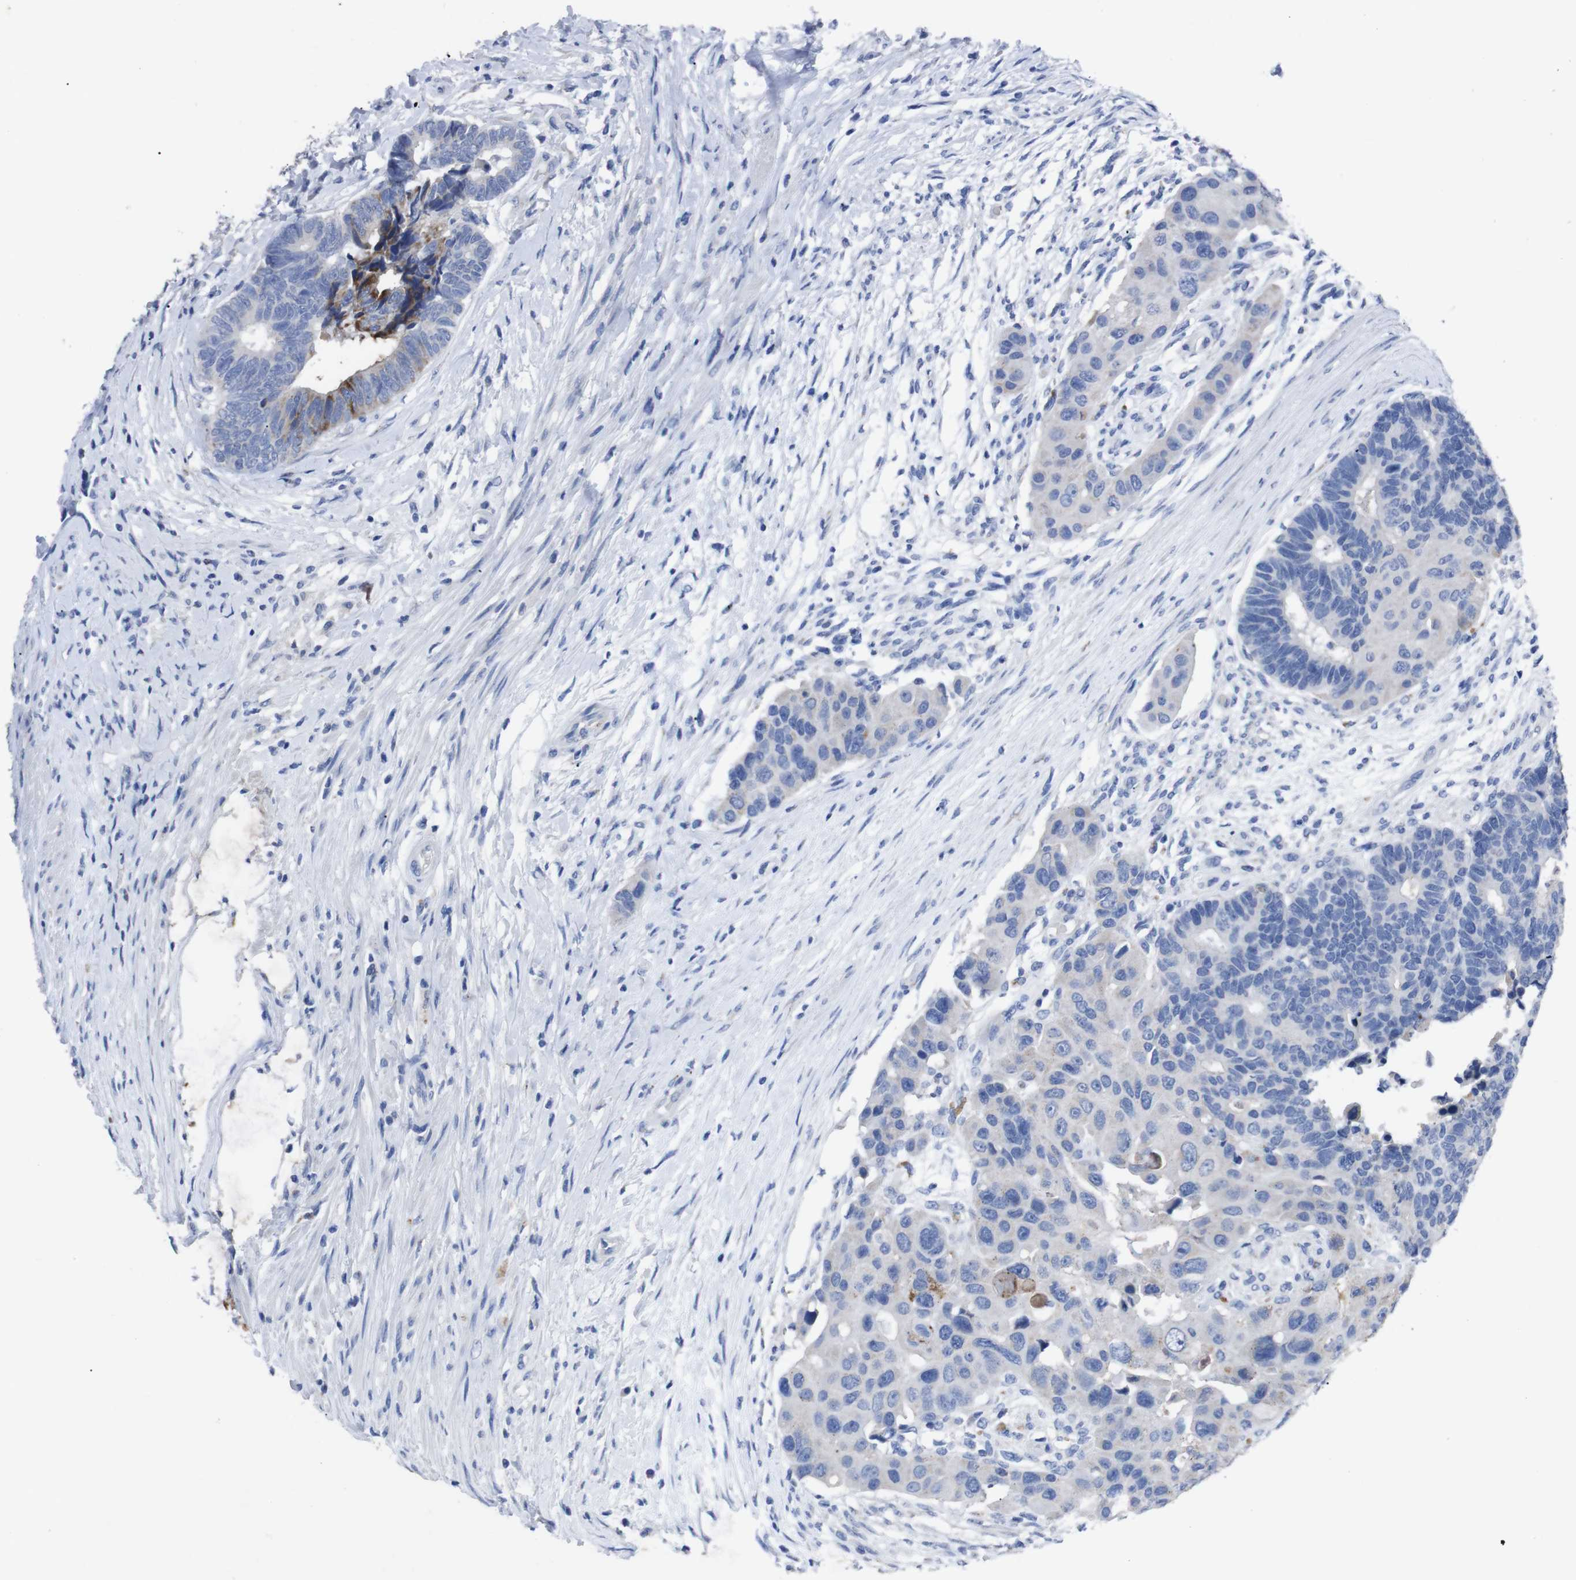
{"staining": {"intensity": "negative", "quantity": "none", "location": "none"}, "tissue": "colorectal cancer", "cell_type": "Tumor cells", "image_type": "cancer", "snomed": [{"axis": "morphology", "description": "Adenocarcinoma, NOS"}, {"axis": "topography", "description": "Rectum"}], "caption": "This is a histopathology image of IHC staining of adenocarcinoma (colorectal), which shows no positivity in tumor cells.", "gene": "GJB2", "patient": {"sex": "male", "age": 51}}